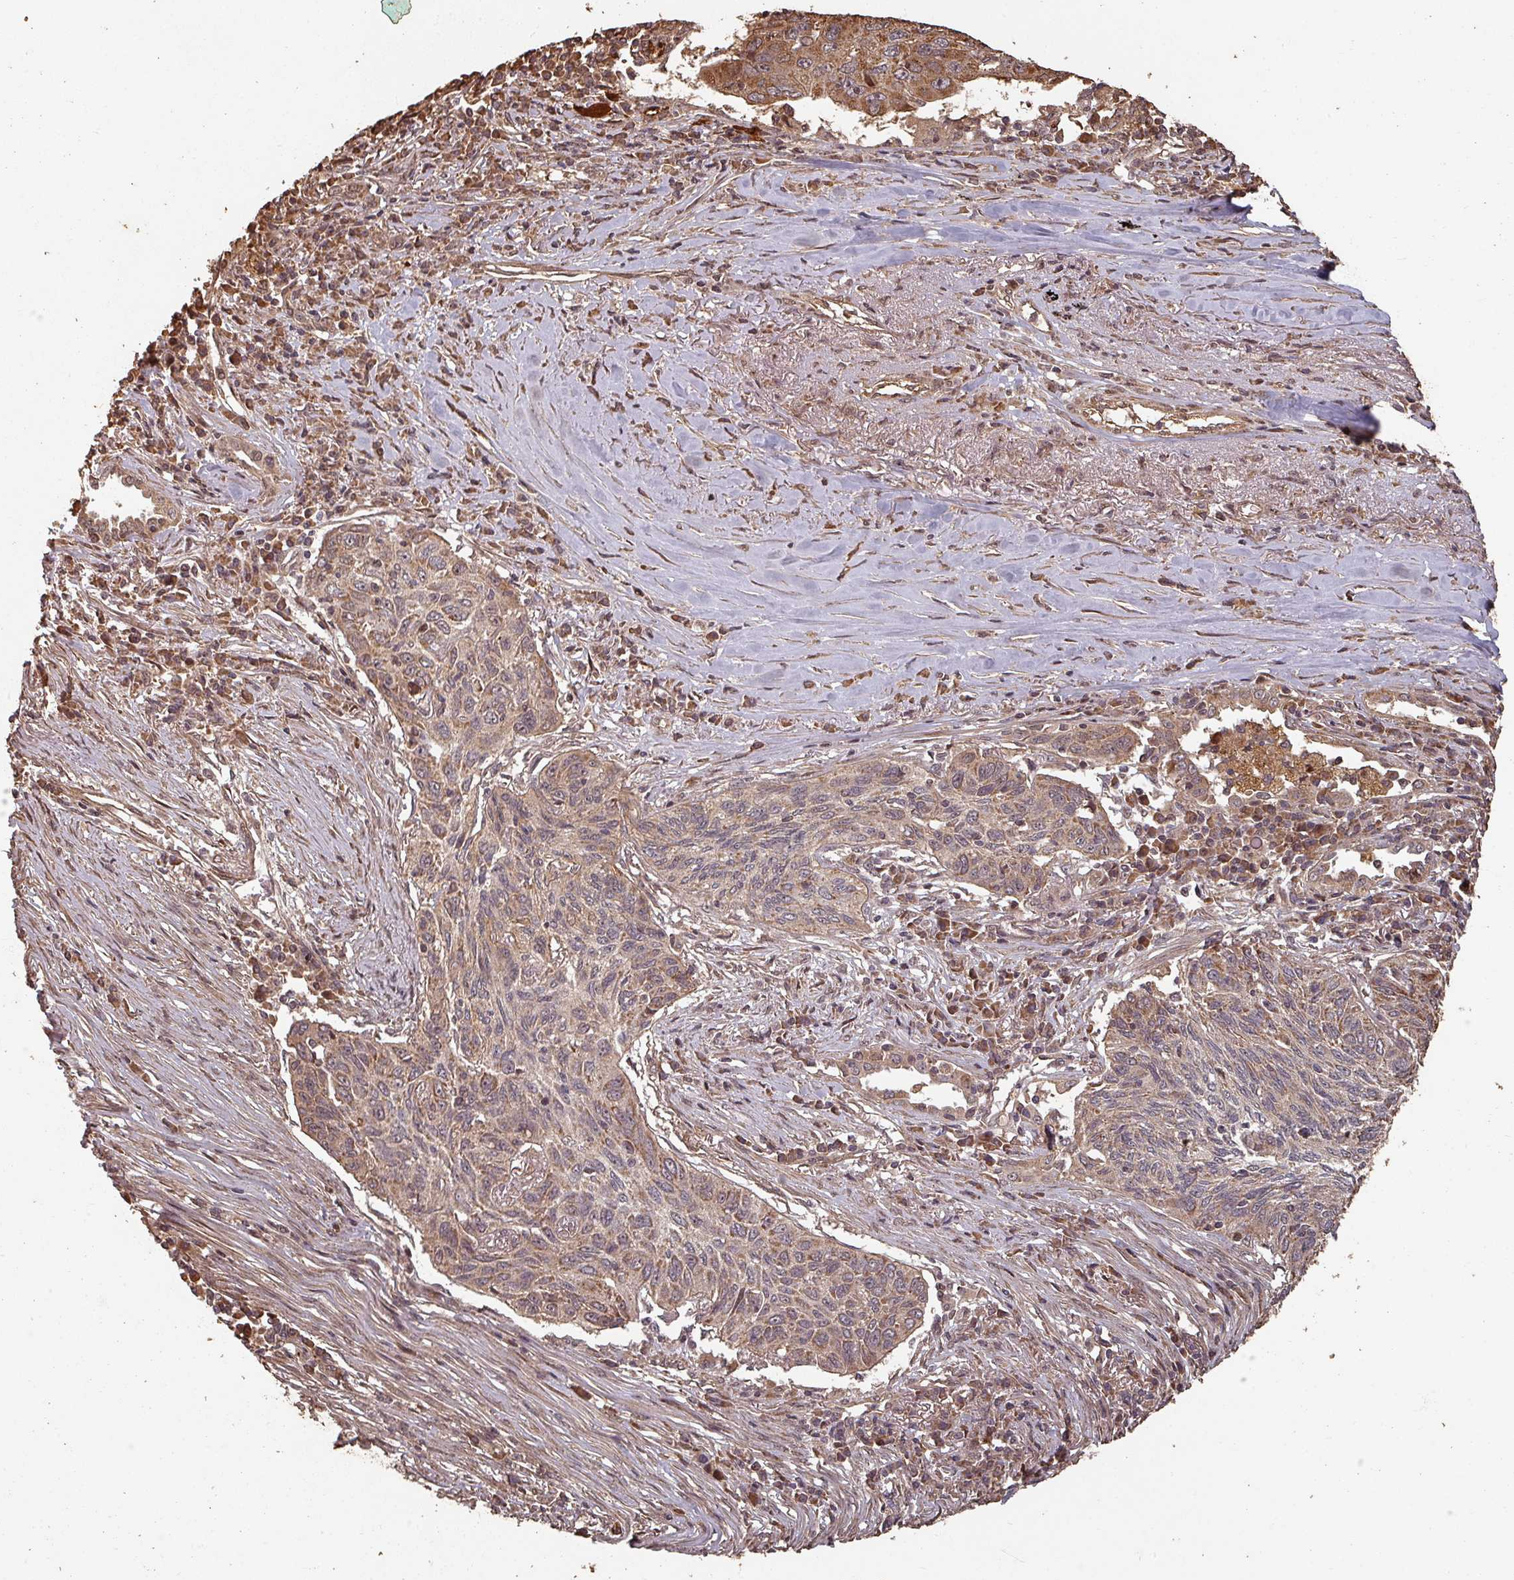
{"staining": {"intensity": "weak", "quantity": ">75%", "location": "cytoplasmic/membranous"}, "tissue": "lung cancer", "cell_type": "Tumor cells", "image_type": "cancer", "snomed": [{"axis": "morphology", "description": "Squamous cell carcinoma, NOS"}, {"axis": "topography", "description": "Lung"}], "caption": "Human lung cancer (squamous cell carcinoma) stained with a brown dye displays weak cytoplasmic/membranous positive staining in about >75% of tumor cells.", "gene": "EID1", "patient": {"sex": "female", "age": 66}}